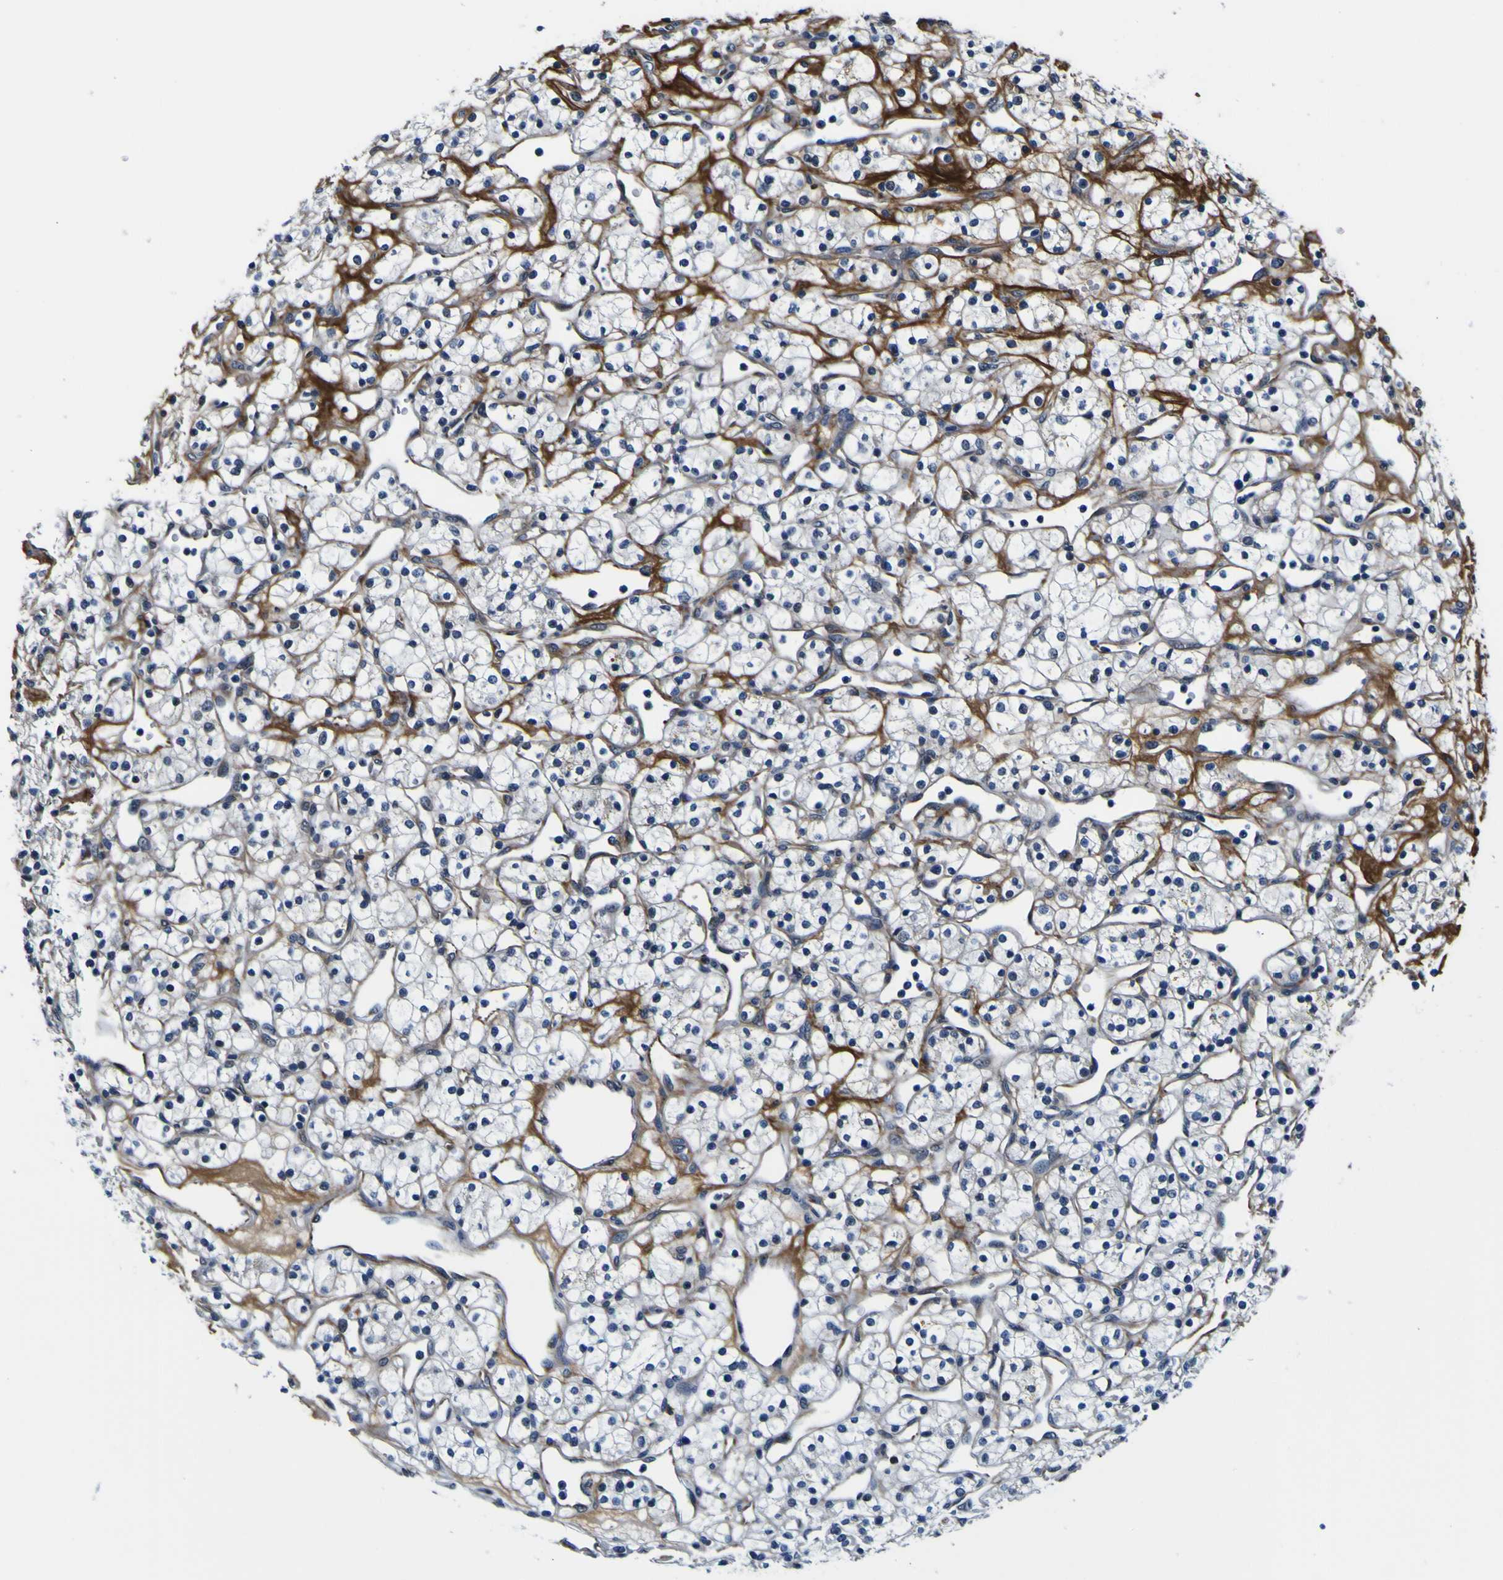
{"staining": {"intensity": "negative", "quantity": "none", "location": "none"}, "tissue": "renal cancer", "cell_type": "Tumor cells", "image_type": "cancer", "snomed": [{"axis": "morphology", "description": "Adenocarcinoma, NOS"}, {"axis": "topography", "description": "Kidney"}], "caption": "High magnification brightfield microscopy of renal cancer stained with DAB (3,3'-diaminobenzidine) (brown) and counterstained with hematoxylin (blue): tumor cells show no significant staining. (DAB IHC, high magnification).", "gene": "POSTN", "patient": {"sex": "female", "age": 60}}